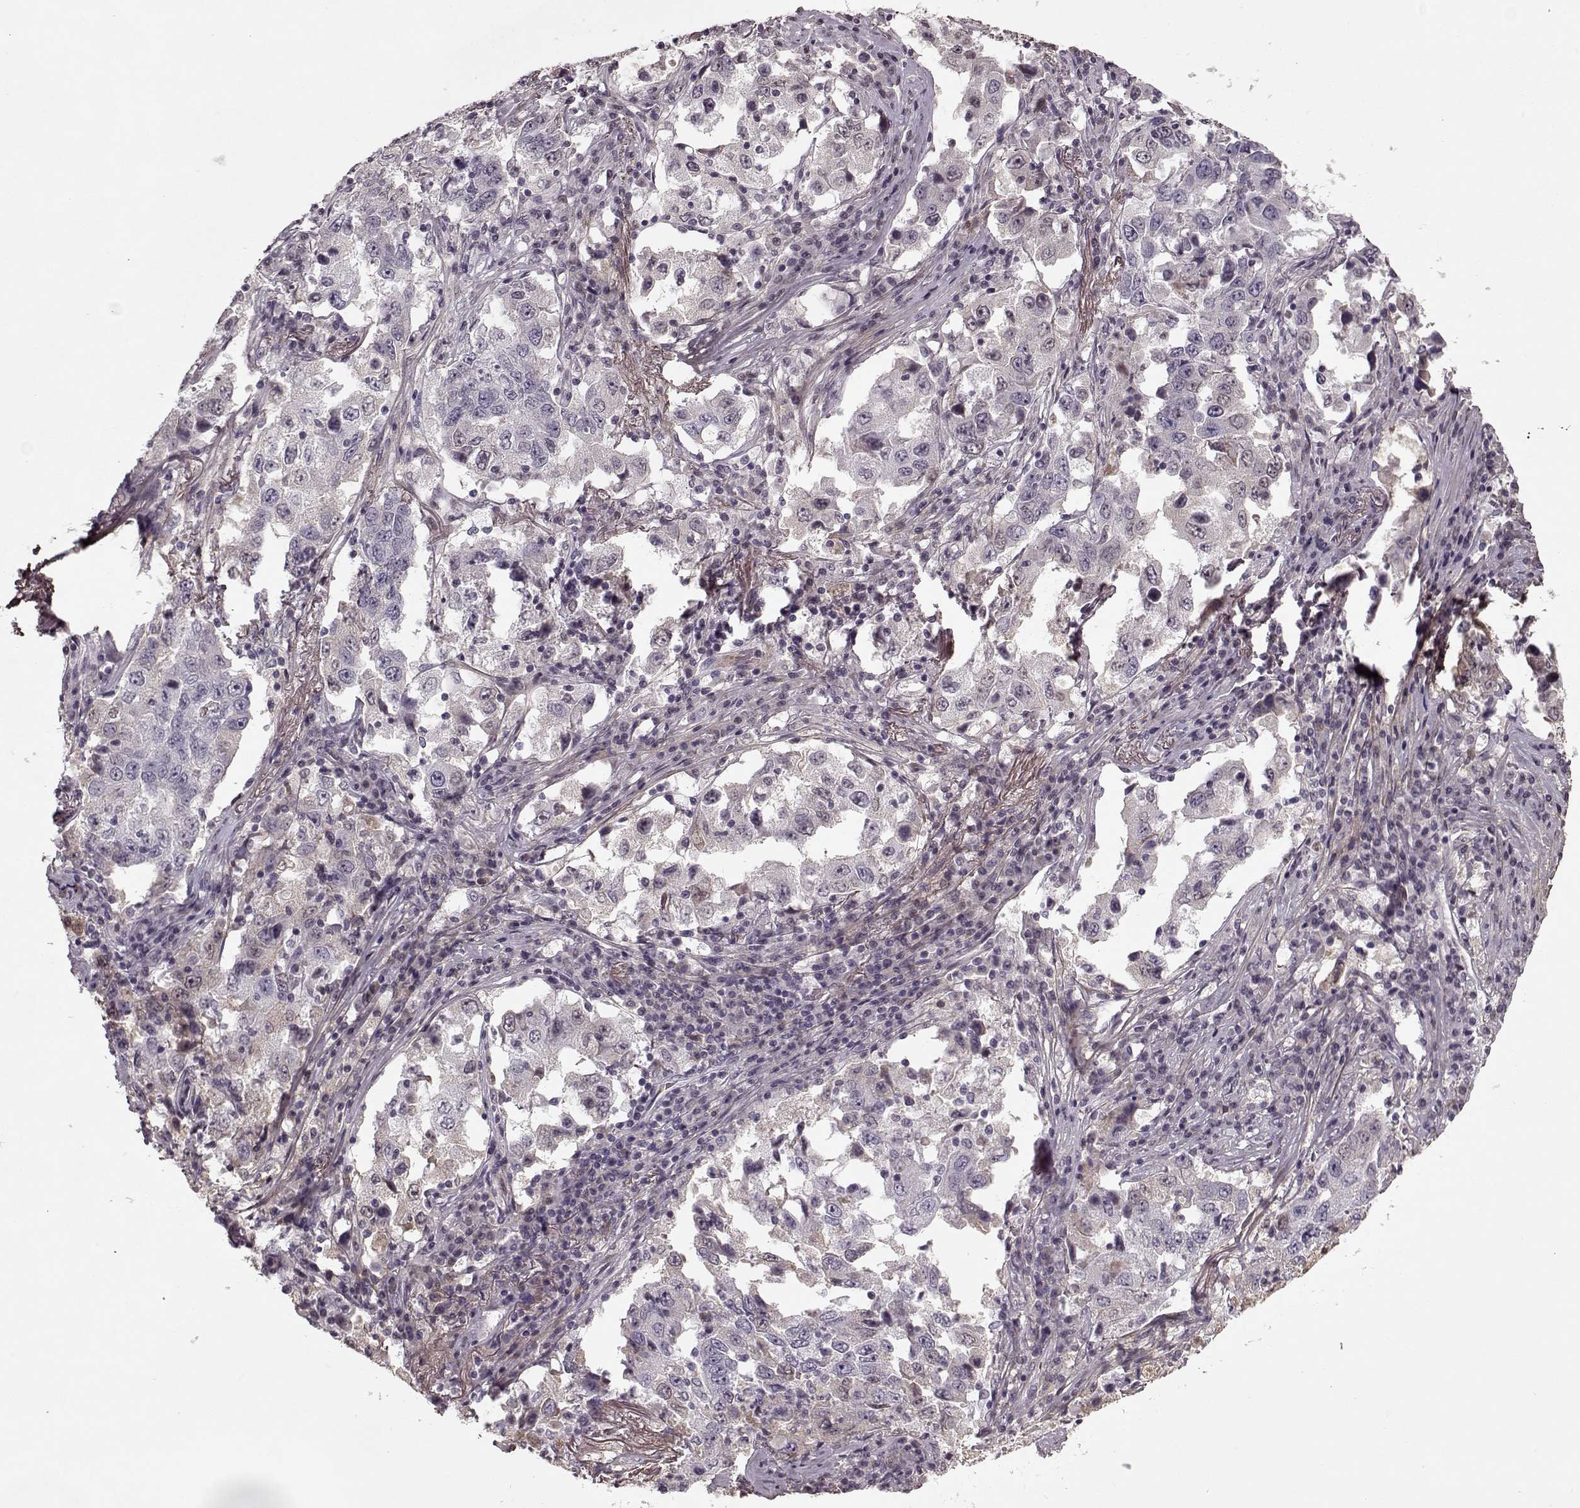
{"staining": {"intensity": "negative", "quantity": "none", "location": "none"}, "tissue": "lung cancer", "cell_type": "Tumor cells", "image_type": "cancer", "snomed": [{"axis": "morphology", "description": "Adenocarcinoma, NOS"}, {"axis": "topography", "description": "Lung"}], "caption": "Tumor cells are negative for protein expression in human lung adenocarcinoma.", "gene": "LUM", "patient": {"sex": "male", "age": 73}}